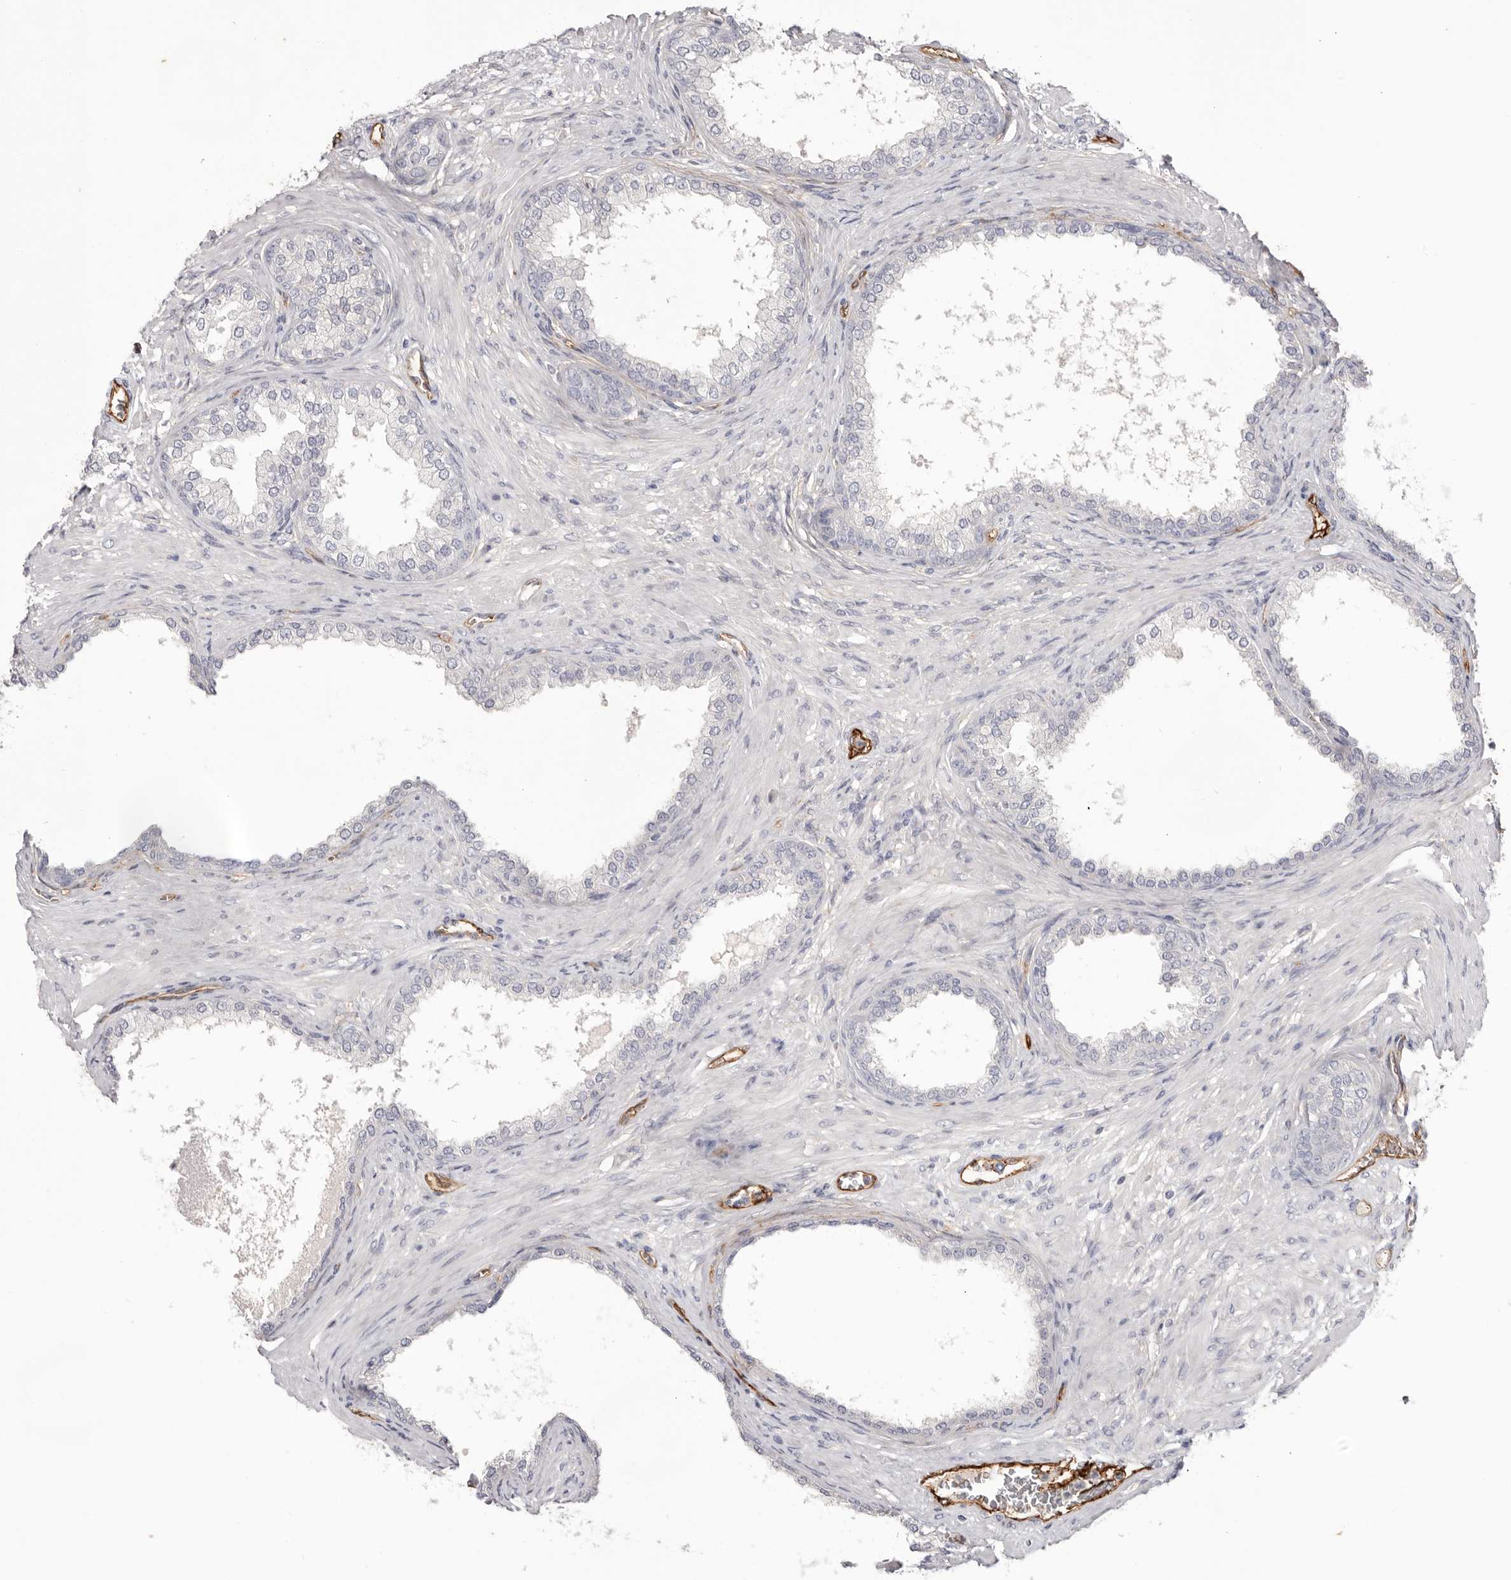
{"staining": {"intensity": "negative", "quantity": "none", "location": "none"}, "tissue": "prostate cancer", "cell_type": "Tumor cells", "image_type": "cancer", "snomed": [{"axis": "morphology", "description": "Normal tissue, NOS"}, {"axis": "morphology", "description": "Adenocarcinoma, Low grade"}, {"axis": "topography", "description": "Prostate"}, {"axis": "topography", "description": "Peripheral nerve tissue"}], "caption": "The immunohistochemistry (IHC) photomicrograph has no significant staining in tumor cells of adenocarcinoma (low-grade) (prostate) tissue.", "gene": "LRRC66", "patient": {"sex": "male", "age": 71}}